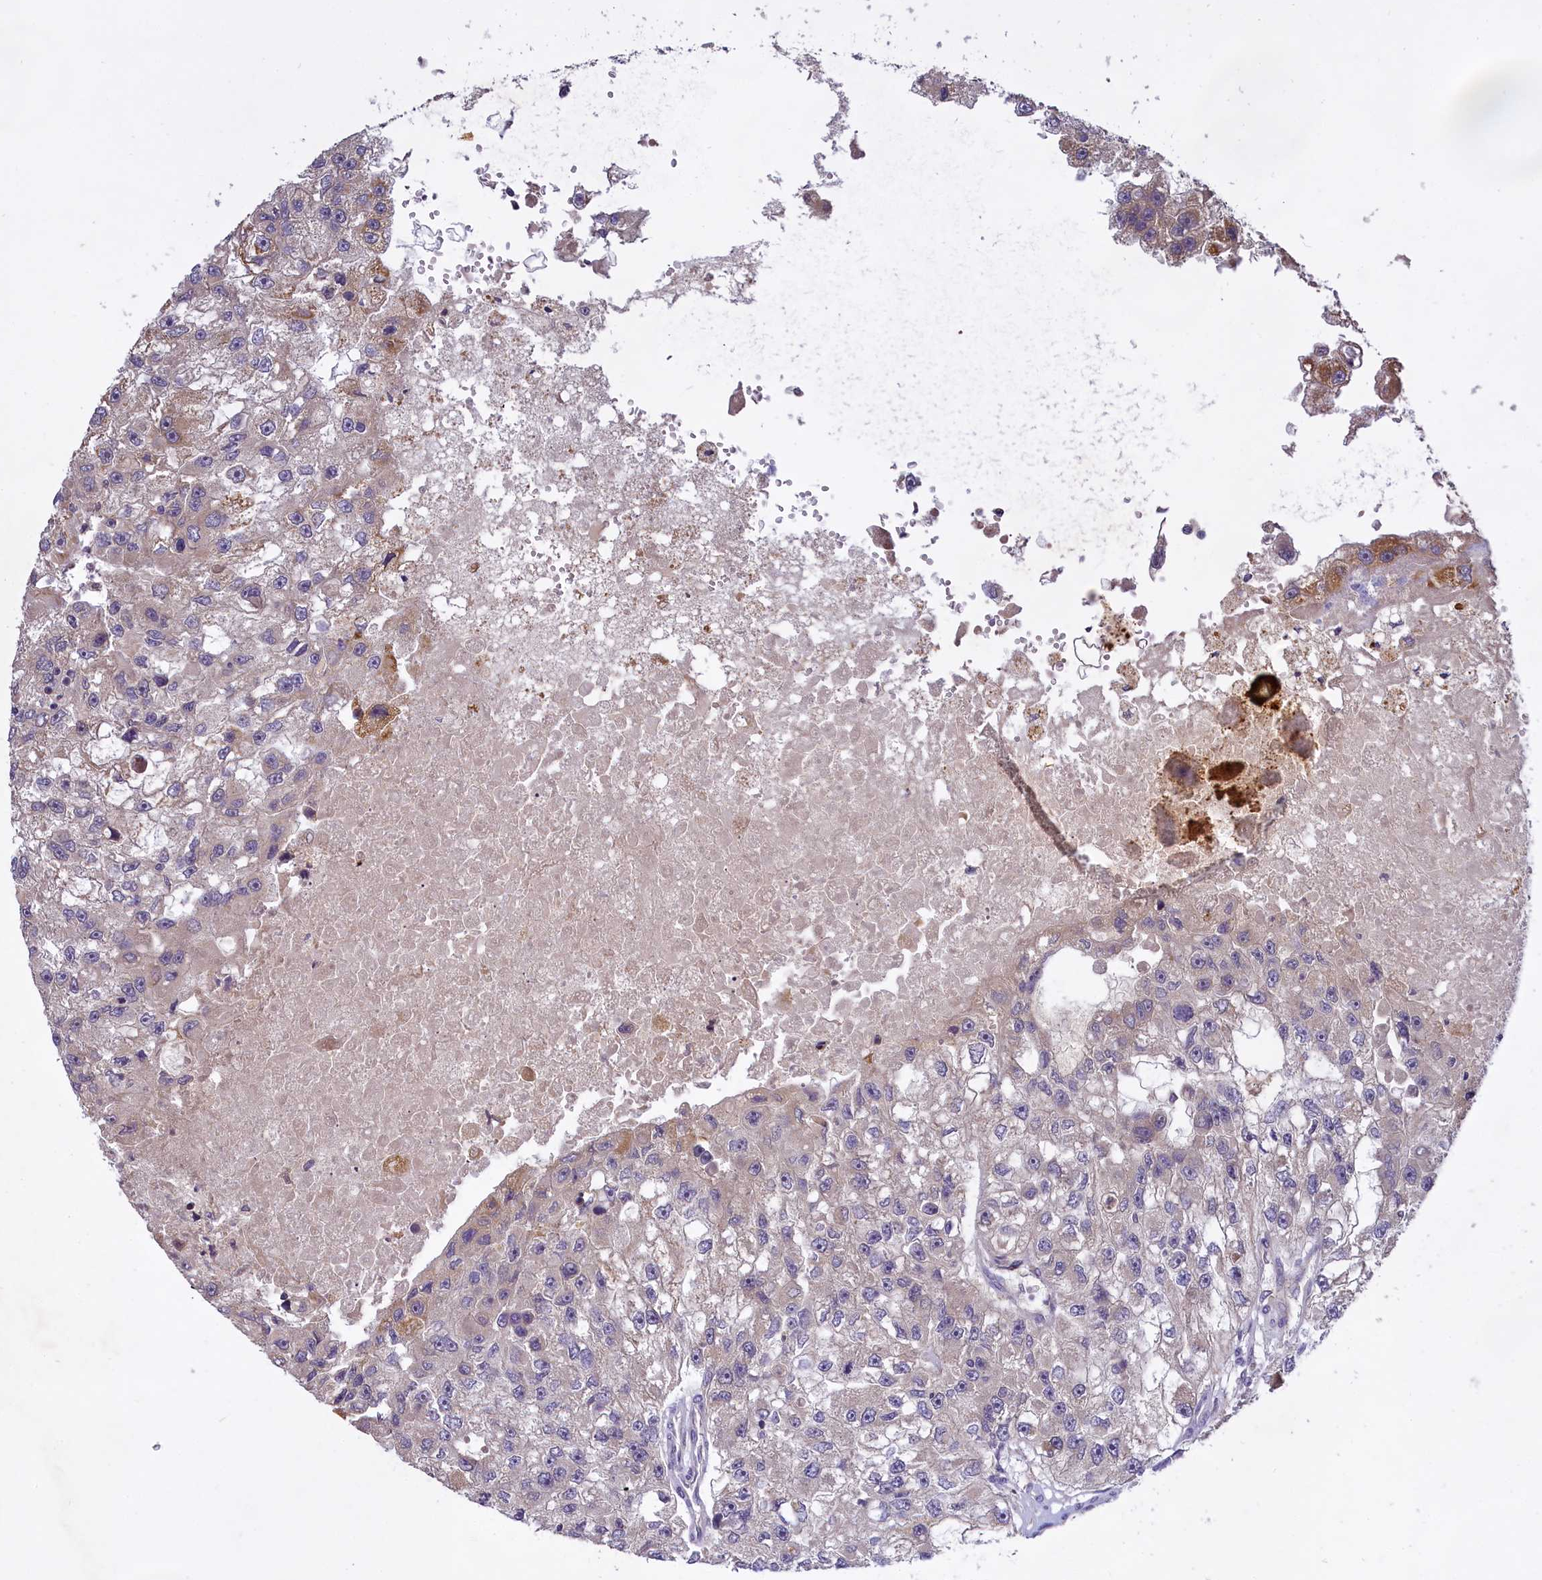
{"staining": {"intensity": "weak", "quantity": "<25%", "location": "cytoplasmic/membranous"}, "tissue": "renal cancer", "cell_type": "Tumor cells", "image_type": "cancer", "snomed": [{"axis": "morphology", "description": "Adenocarcinoma, NOS"}, {"axis": "topography", "description": "Kidney"}], "caption": "Renal adenocarcinoma stained for a protein using immunohistochemistry (IHC) displays no positivity tumor cells.", "gene": "MEMO1", "patient": {"sex": "male", "age": 63}}